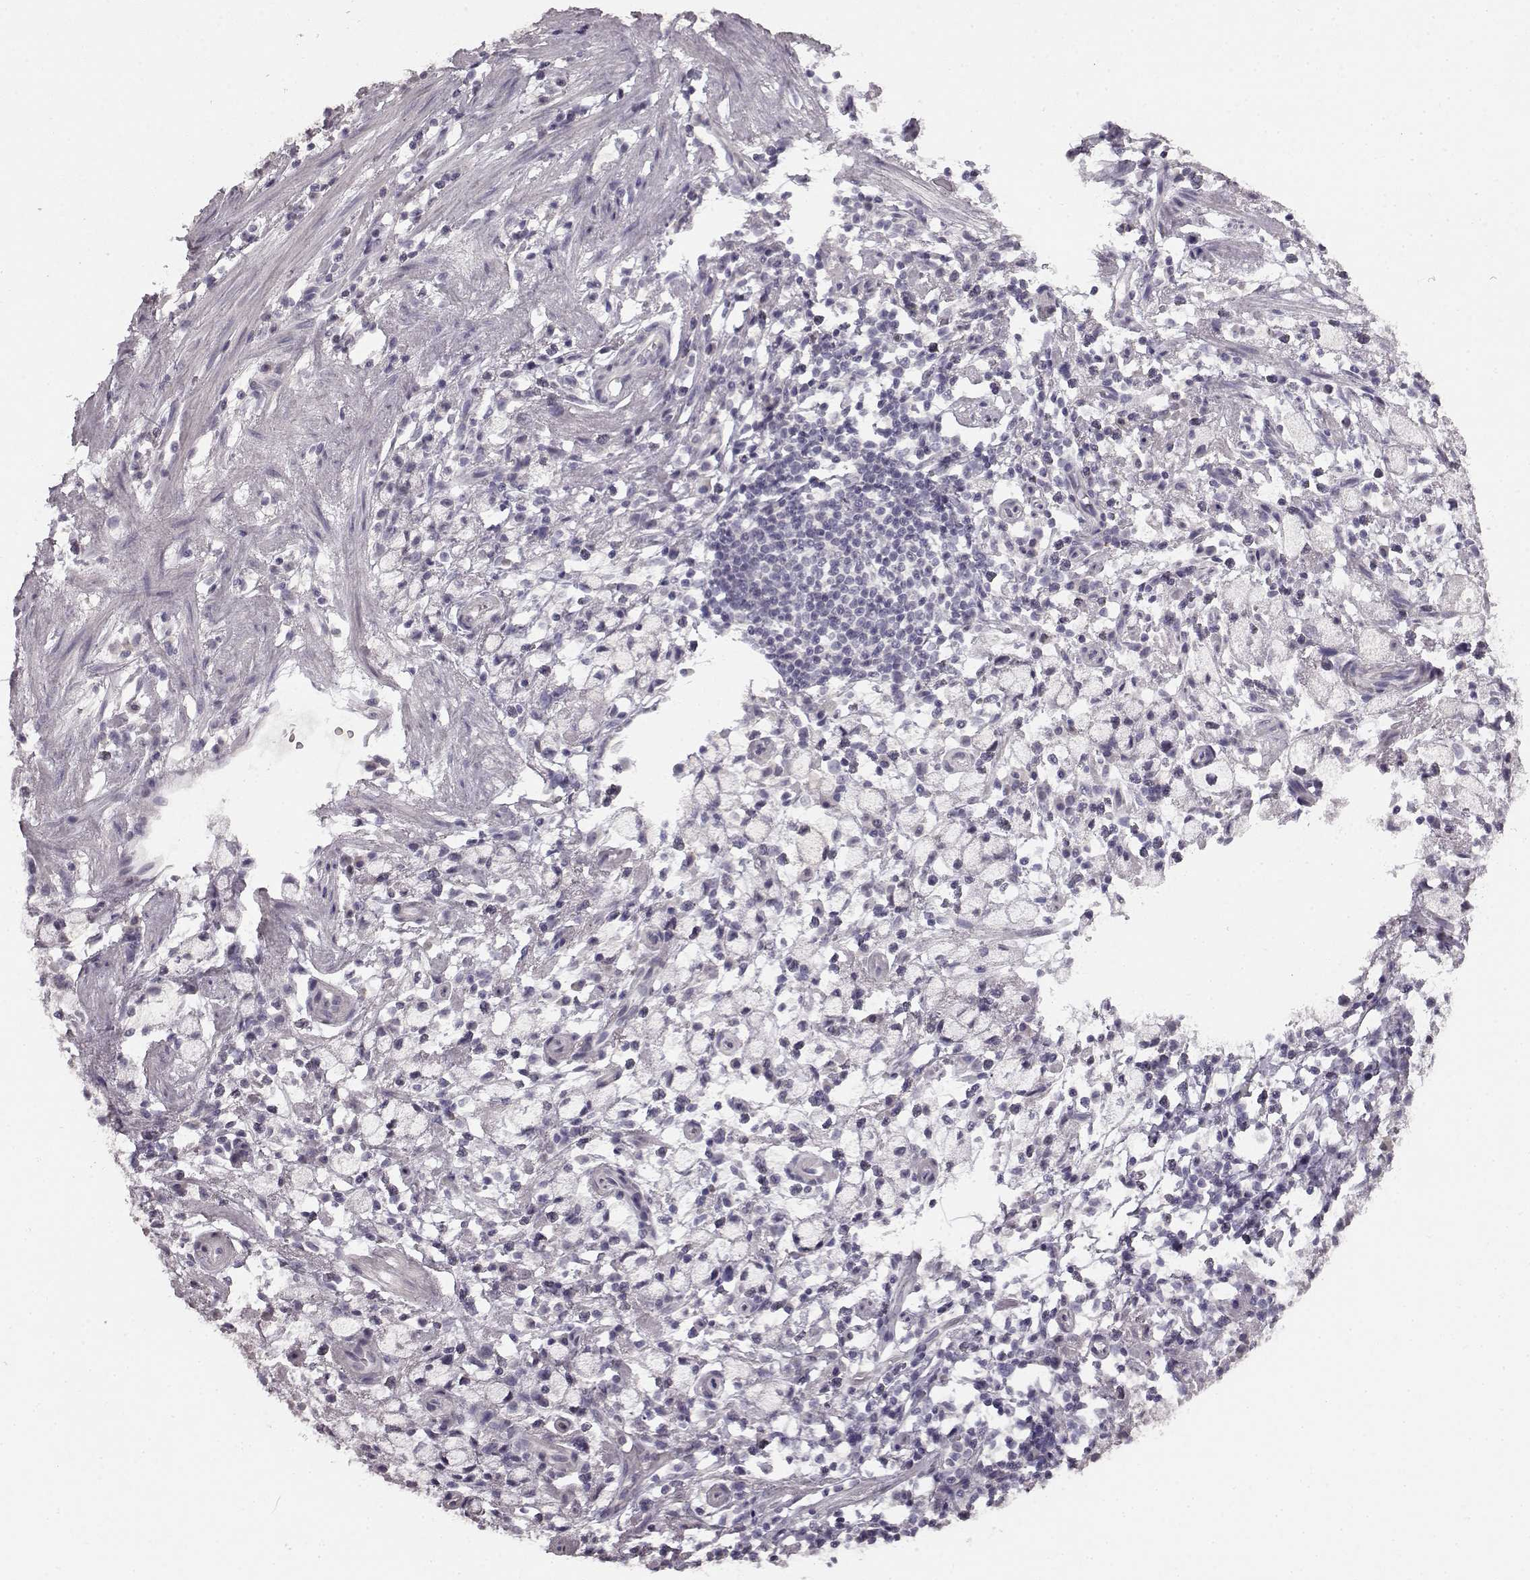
{"staining": {"intensity": "negative", "quantity": "none", "location": "none"}, "tissue": "stomach cancer", "cell_type": "Tumor cells", "image_type": "cancer", "snomed": [{"axis": "morphology", "description": "Adenocarcinoma, NOS"}, {"axis": "topography", "description": "Stomach"}], "caption": "DAB (3,3'-diaminobenzidine) immunohistochemical staining of stomach cancer exhibits no significant expression in tumor cells.", "gene": "LHB", "patient": {"sex": "male", "age": 58}}